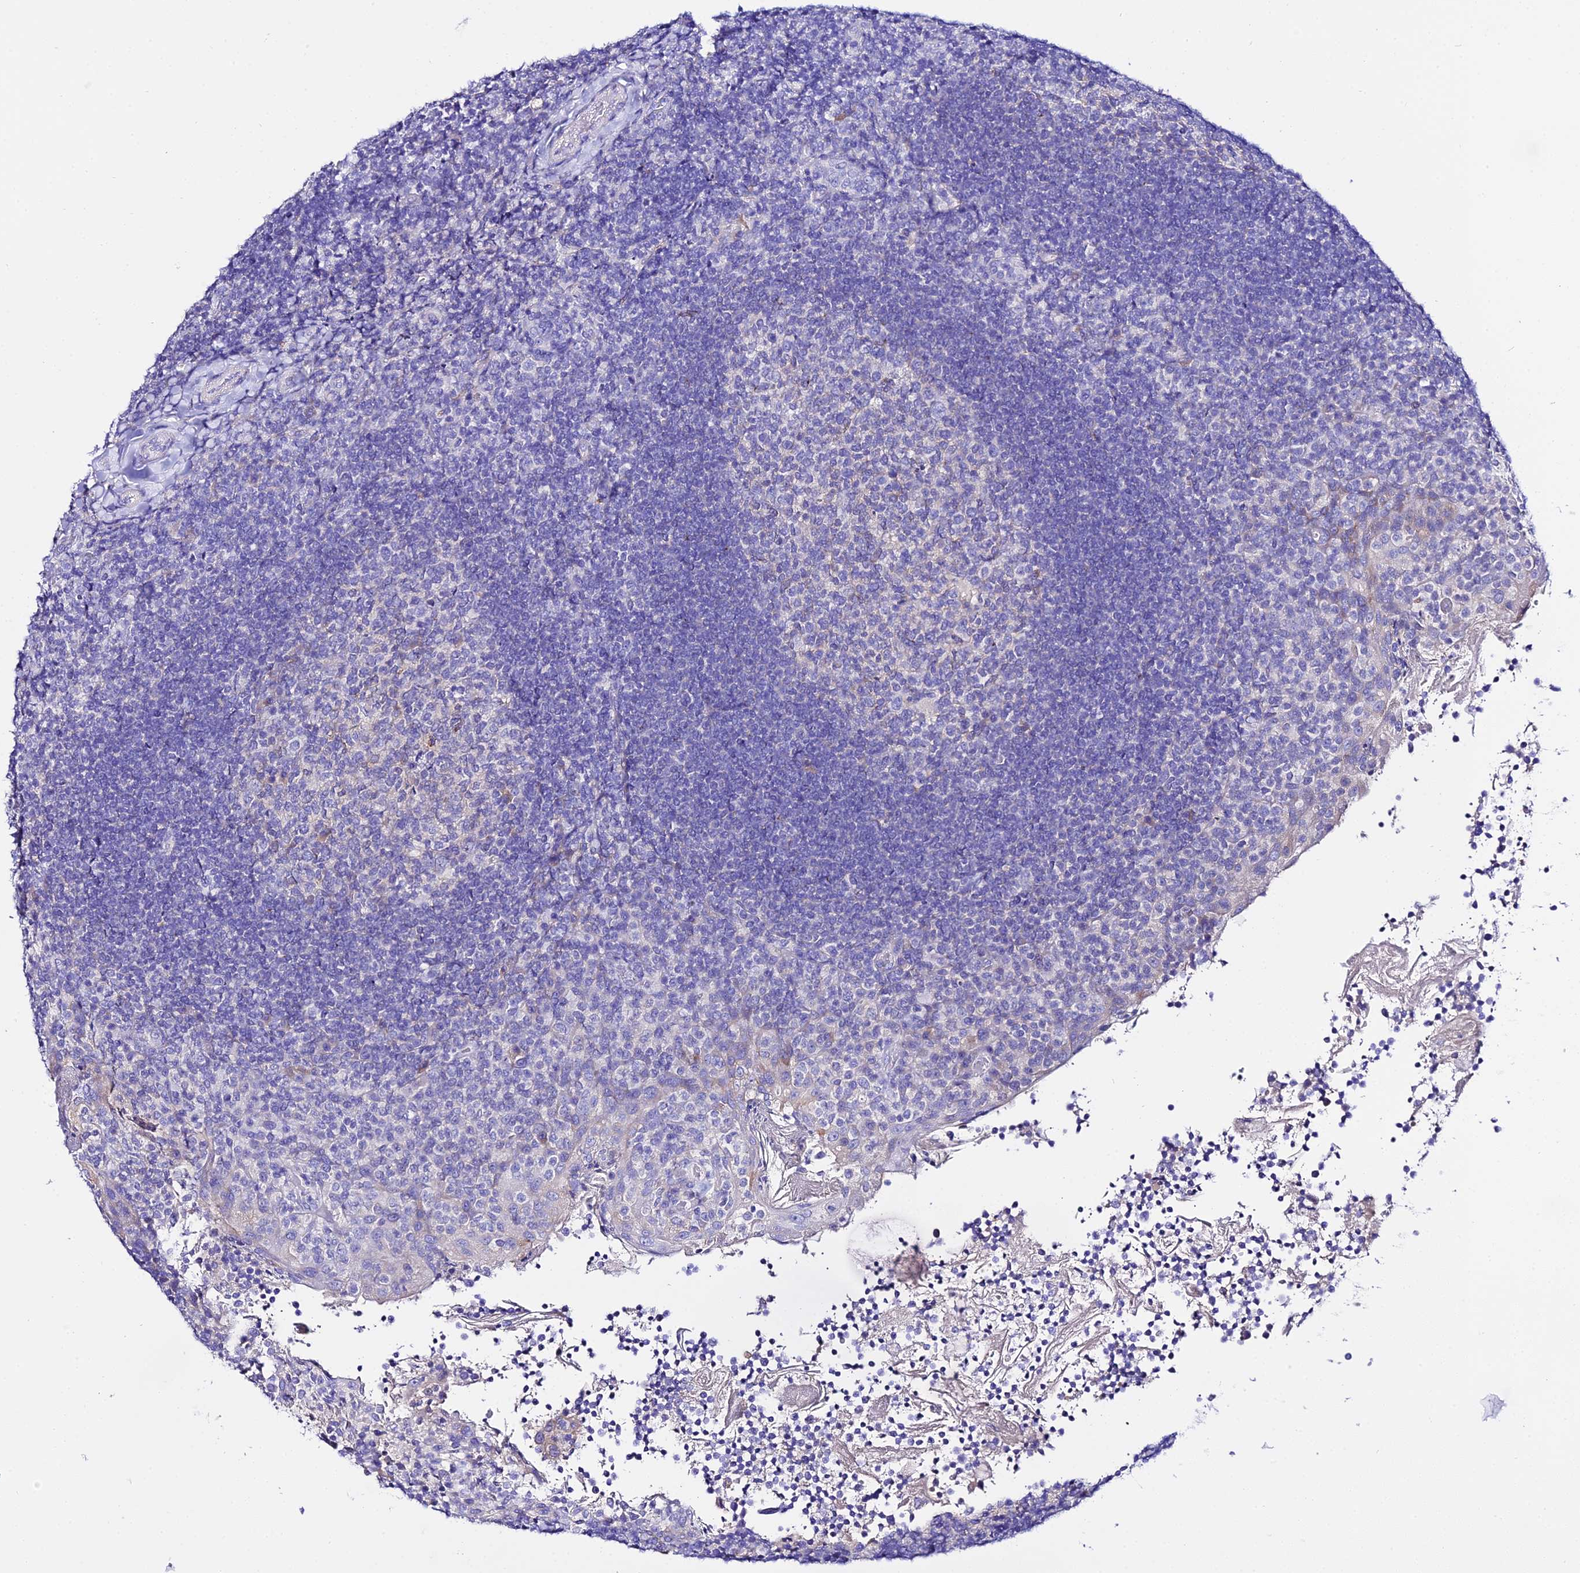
{"staining": {"intensity": "negative", "quantity": "none", "location": "none"}, "tissue": "tonsil", "cell_type": "Germinal center cells", "image_type": "normal", "snomed": [{"axis": "morphology", "description": "Normal tissue, NOS"}, {"axis": "topography", "description": "Tonsil"}], "caption": "The image shows no significant positivity in germinal center cells of tonsil. (Stains: DAB (3,3'-diaminobenzidine) immunohistochemistry with hematoxylin counter stain, Microscopy: brightfield microscopy at high magnification).", "gene": "TMEM117", "patient": {"sex": "female", "age": 10}}